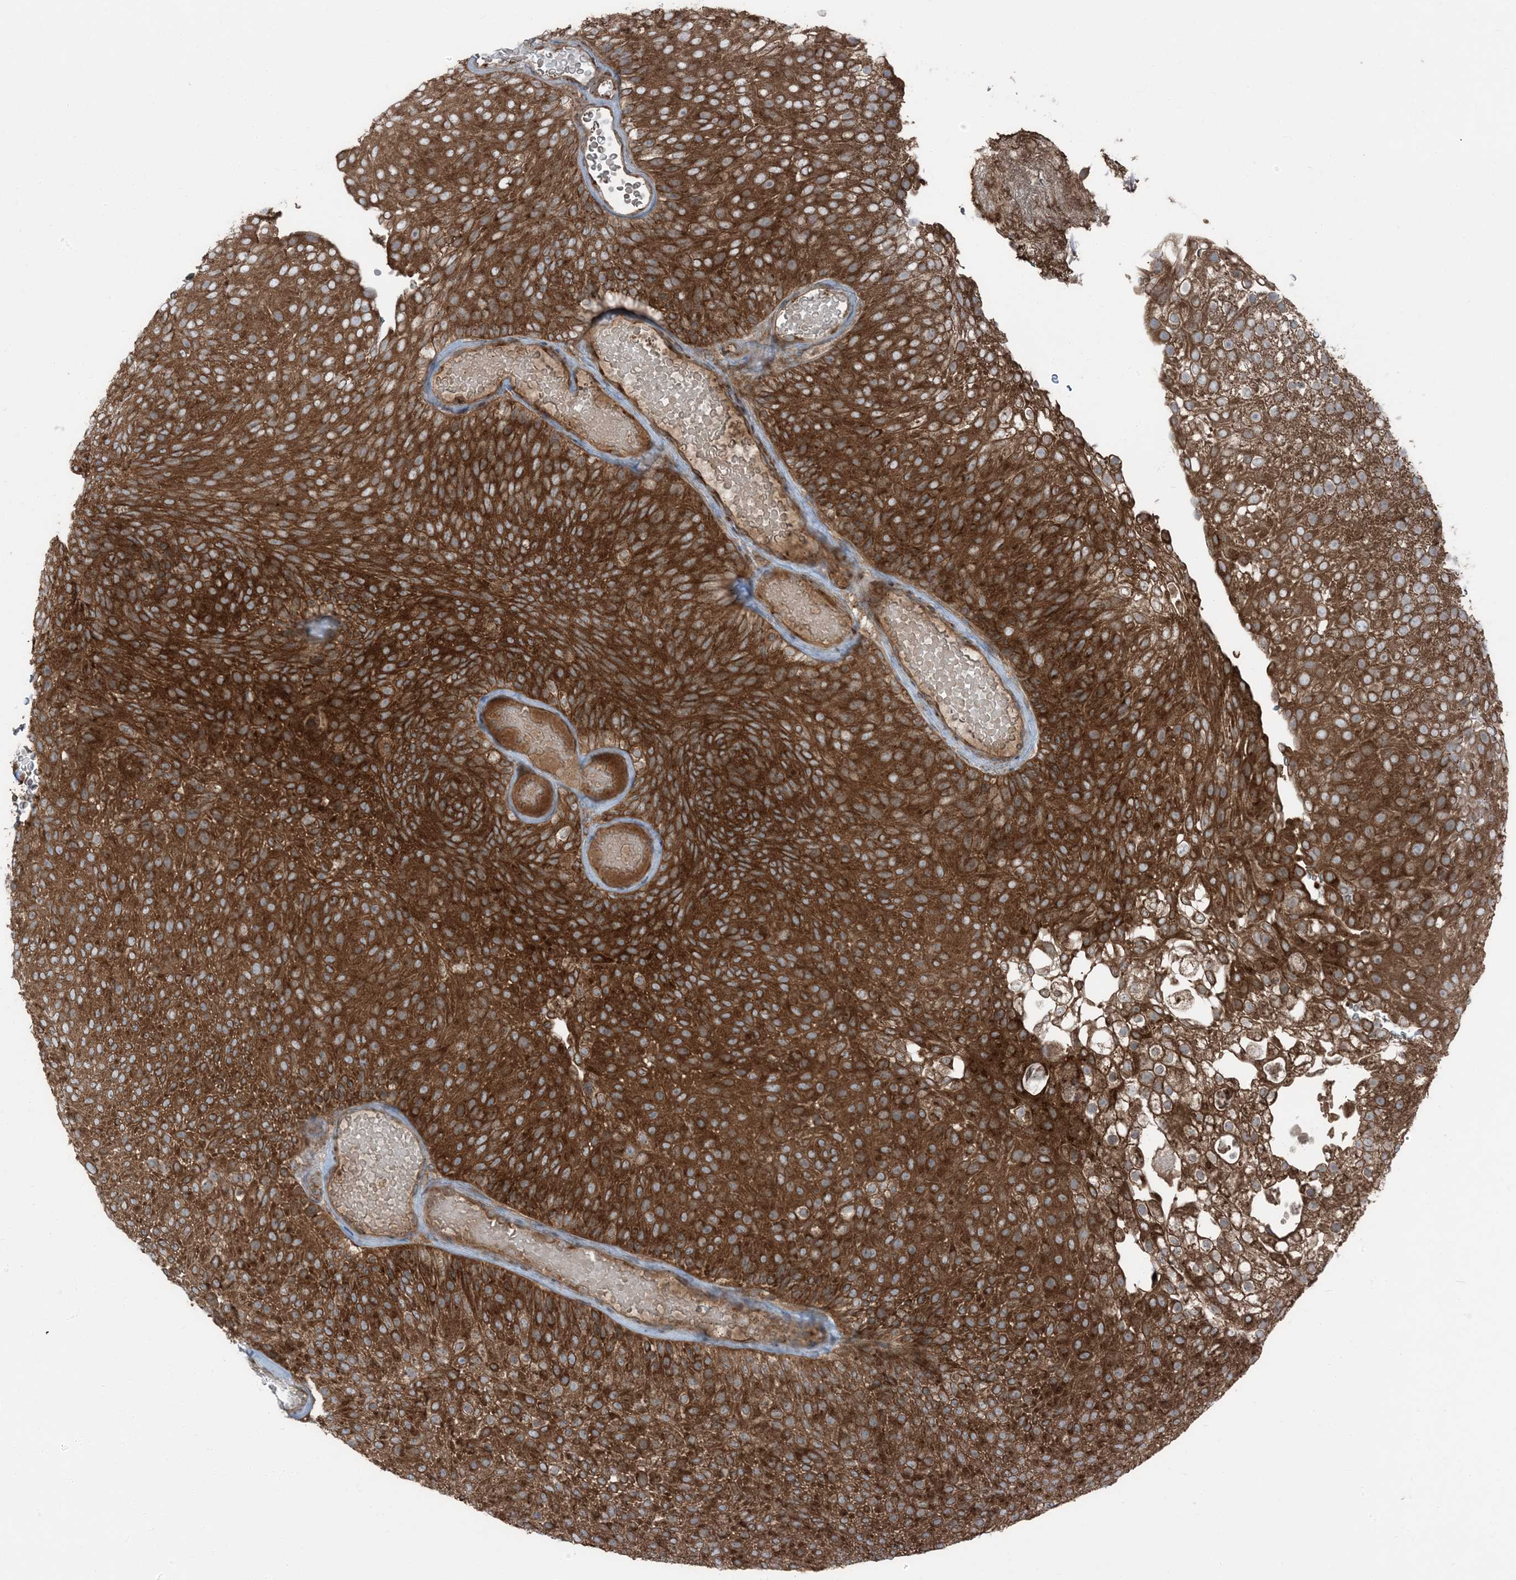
{"staining": {"intensity": "strong", "quantity": ">75%", "location": "cytoplasmic/membranous"}, "tissue": "urothelial cancer", "cell_type": "Tumor cells", "image_type": "cancer", "snomed": [{"axis": "morphology", "description": "Urothelial carcinoma, Low grade"}, {"axis": "topography", "description": "Urinary bladder"}], "caption": "Strong cytoplasmic/membranous positivity for a protein is present in about >75% of tumor cells of urothelial cancer using immunohistochemistry (IHC).", "gene": "RAB3GAP1", "patient": {"sex": "male", "age": 78}}